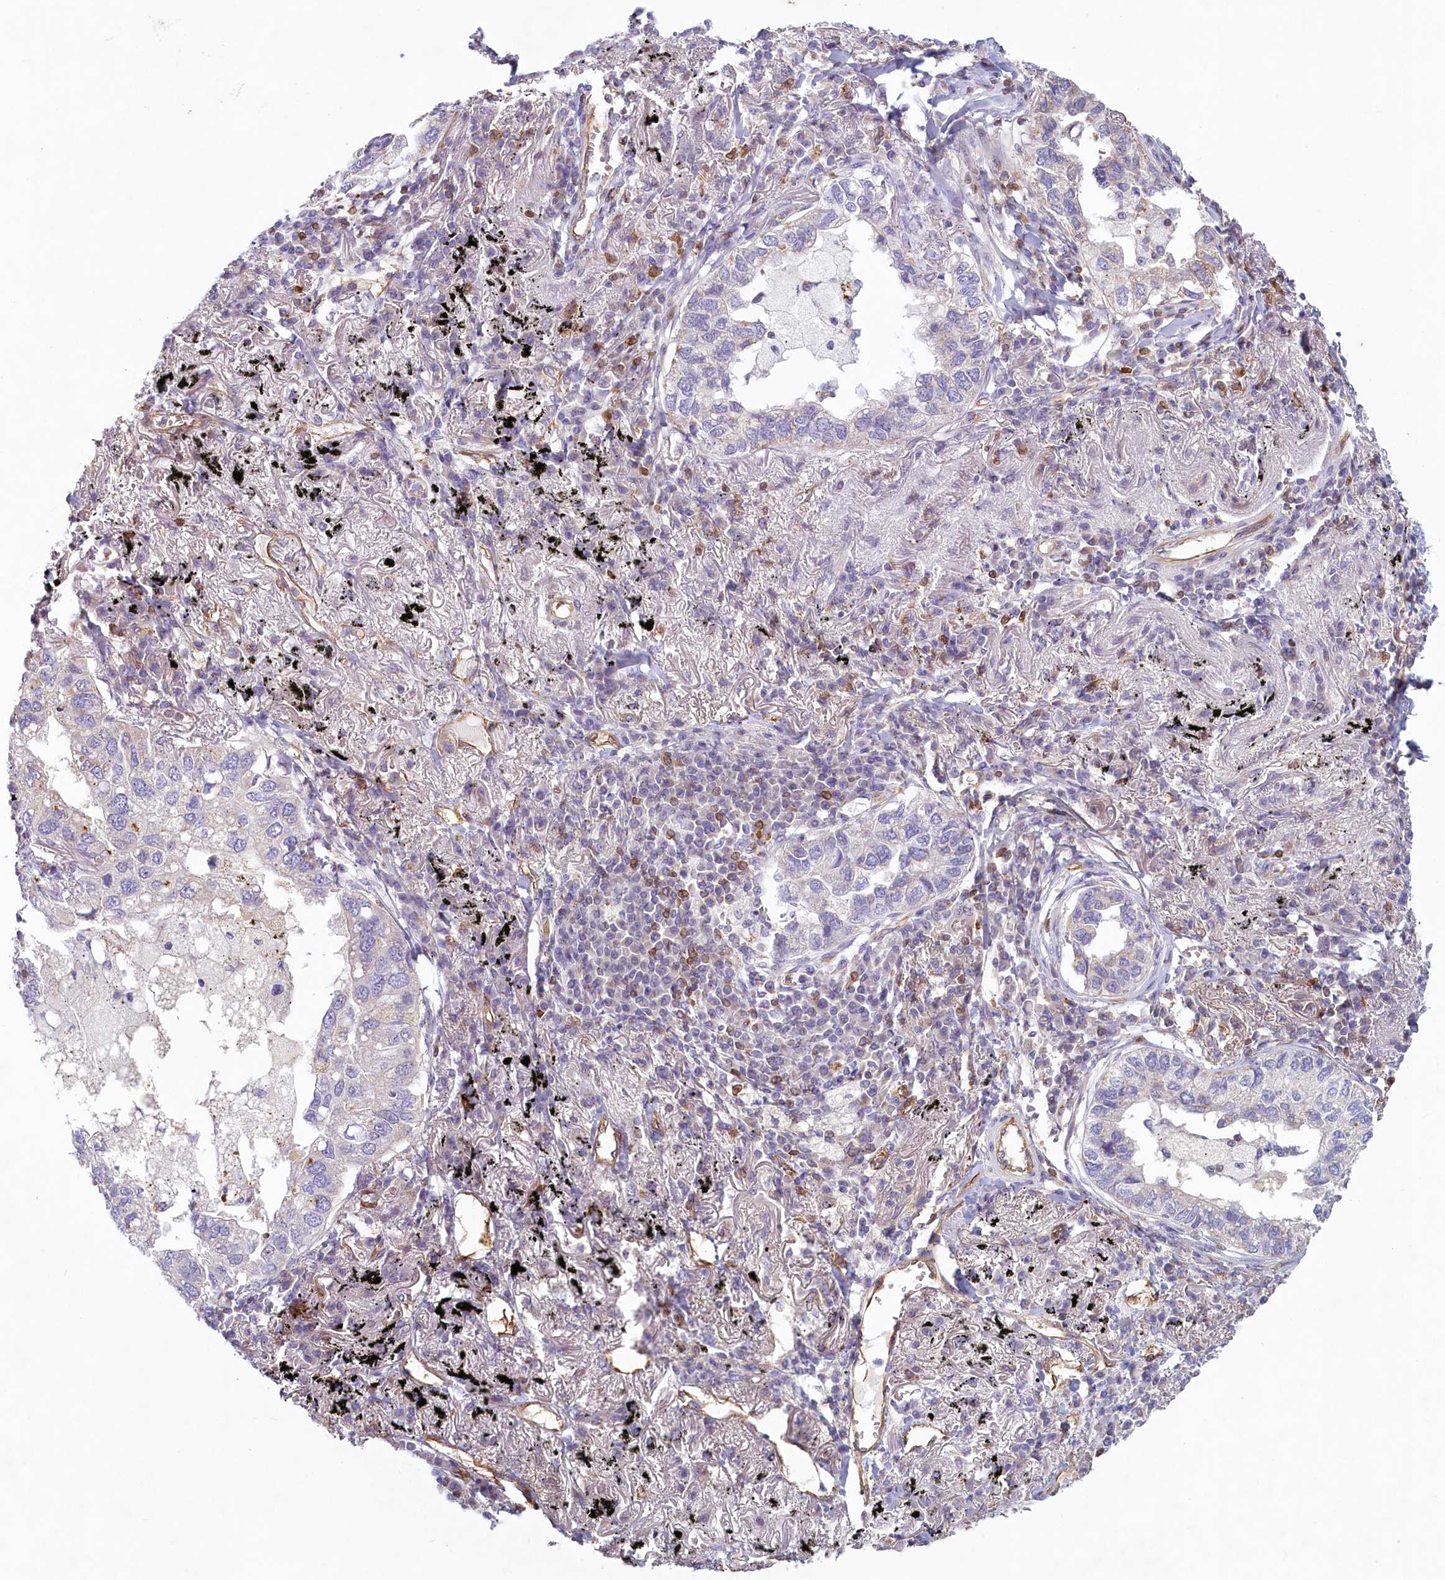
{"staining": {"intensity": "negative", "quantity": "none", "location": "none"}, "tissue": "lung cancer", "cell_type": "Tumor cells", "image_type": "cancer", "snomed": [{"axis": "morphology", "description": "Adenocarcinoma, NOS"}, {"axis": "topography", "description": "Lung"}], "caption": "Adenocarcinoma (lung) was stained to show a protein in brown. There is no significant expression in tumor cells. (DAB immunohistochemistry, high magnification).", "gene": "LMOD3", "patient": {"sex": "male", "age": 65}}